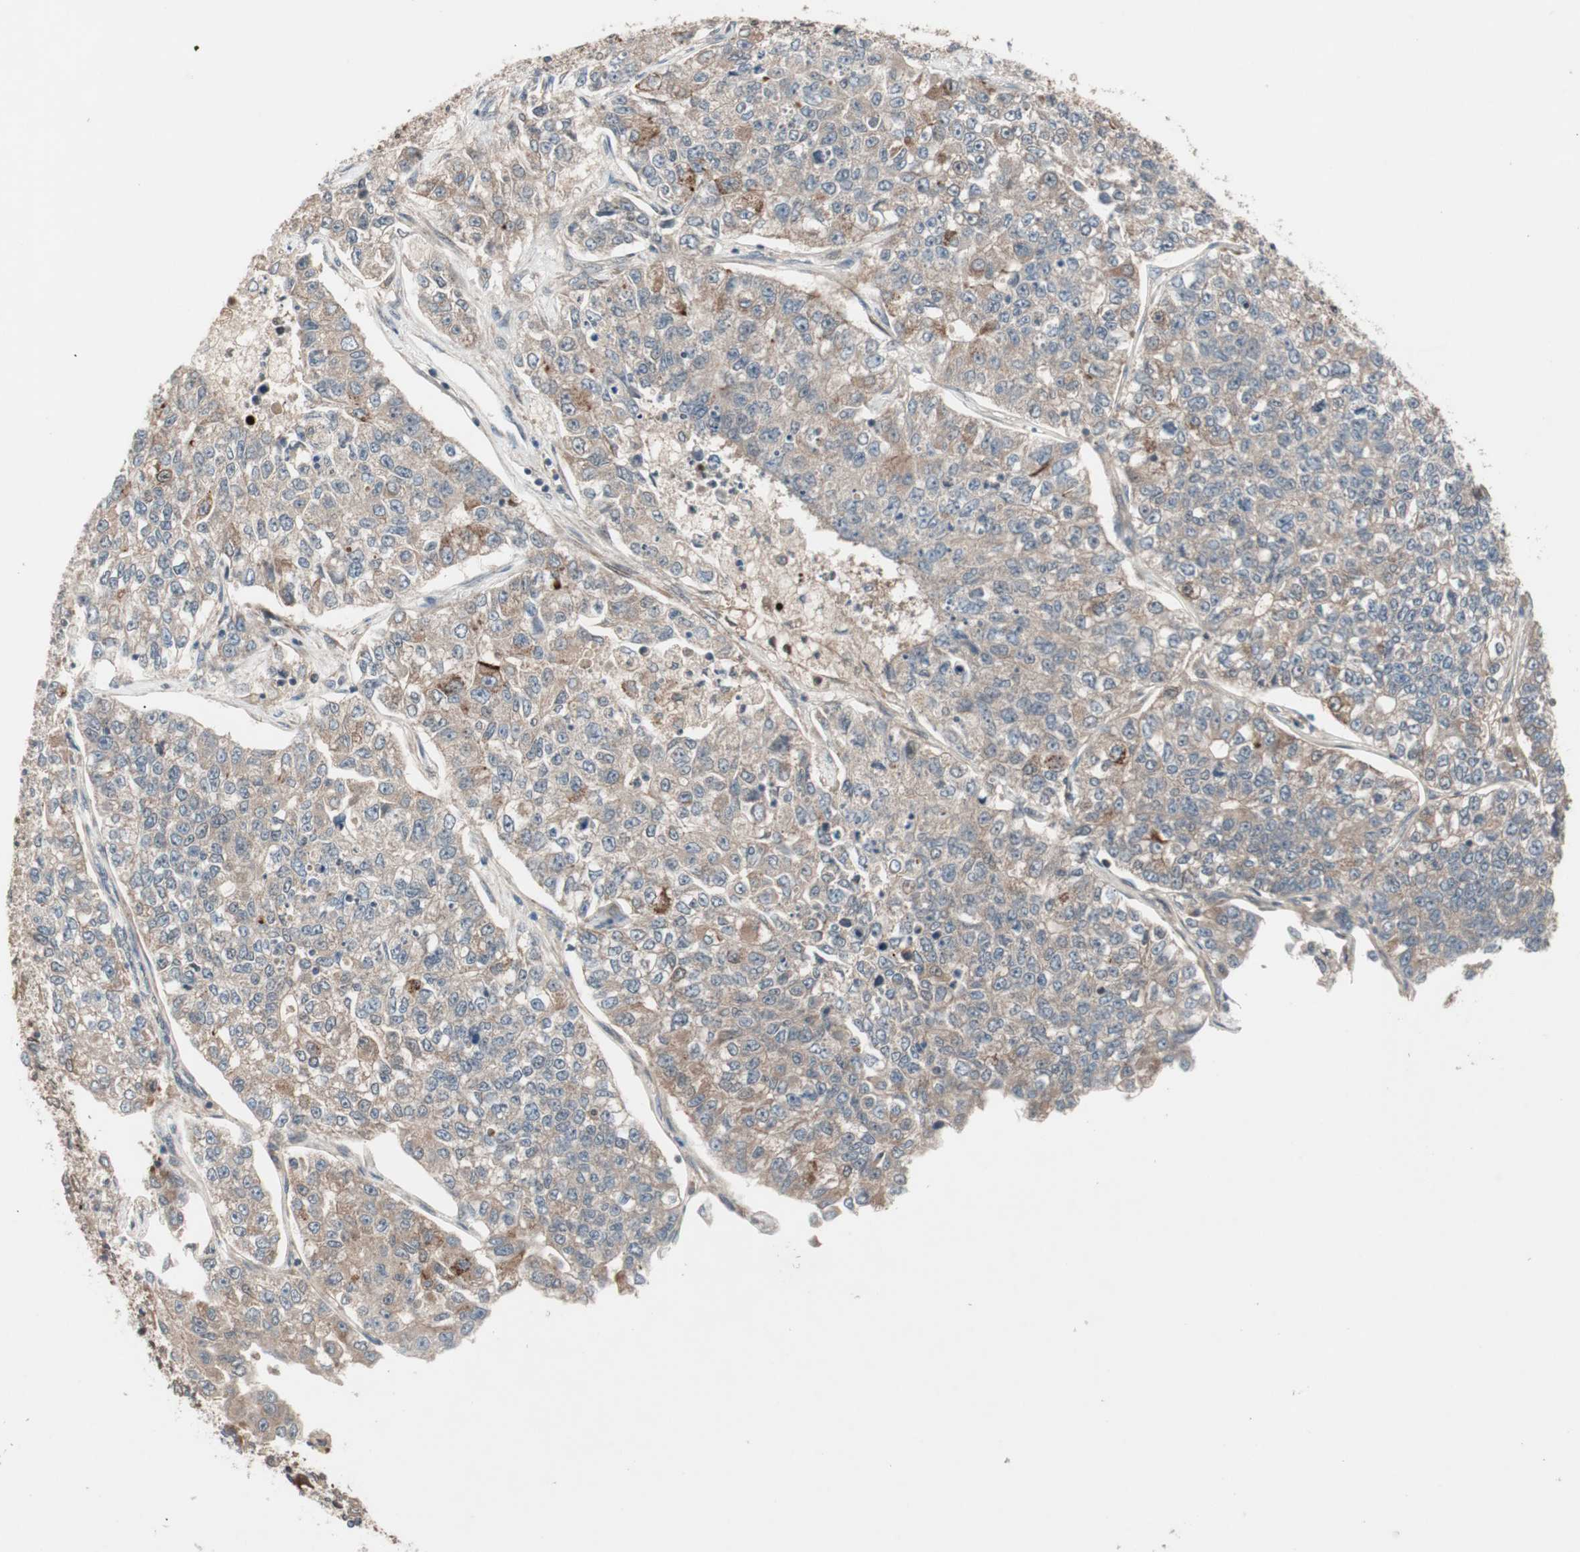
{"staining": {"intensity": "moderate", "quantity": ">75%", "location": "cytoplasmic/membranous"}, "tissue": "lung cancer", "cell_type": "Tumor cells", "image_type": "cancer", "snomed": [{"axis": "morphology", "description": "Adenocarcinoma, NOS"}, {"axis": "topography", "description": "Lung"}], "caption": "This is a histology image of IHC staining of lung adenocarcinoma, which shows moderate positivity in the cytoplasmic/membranous of tumor cells.", "gene": "PRKG2", "patient": {"sex": "male", "age": 49}}